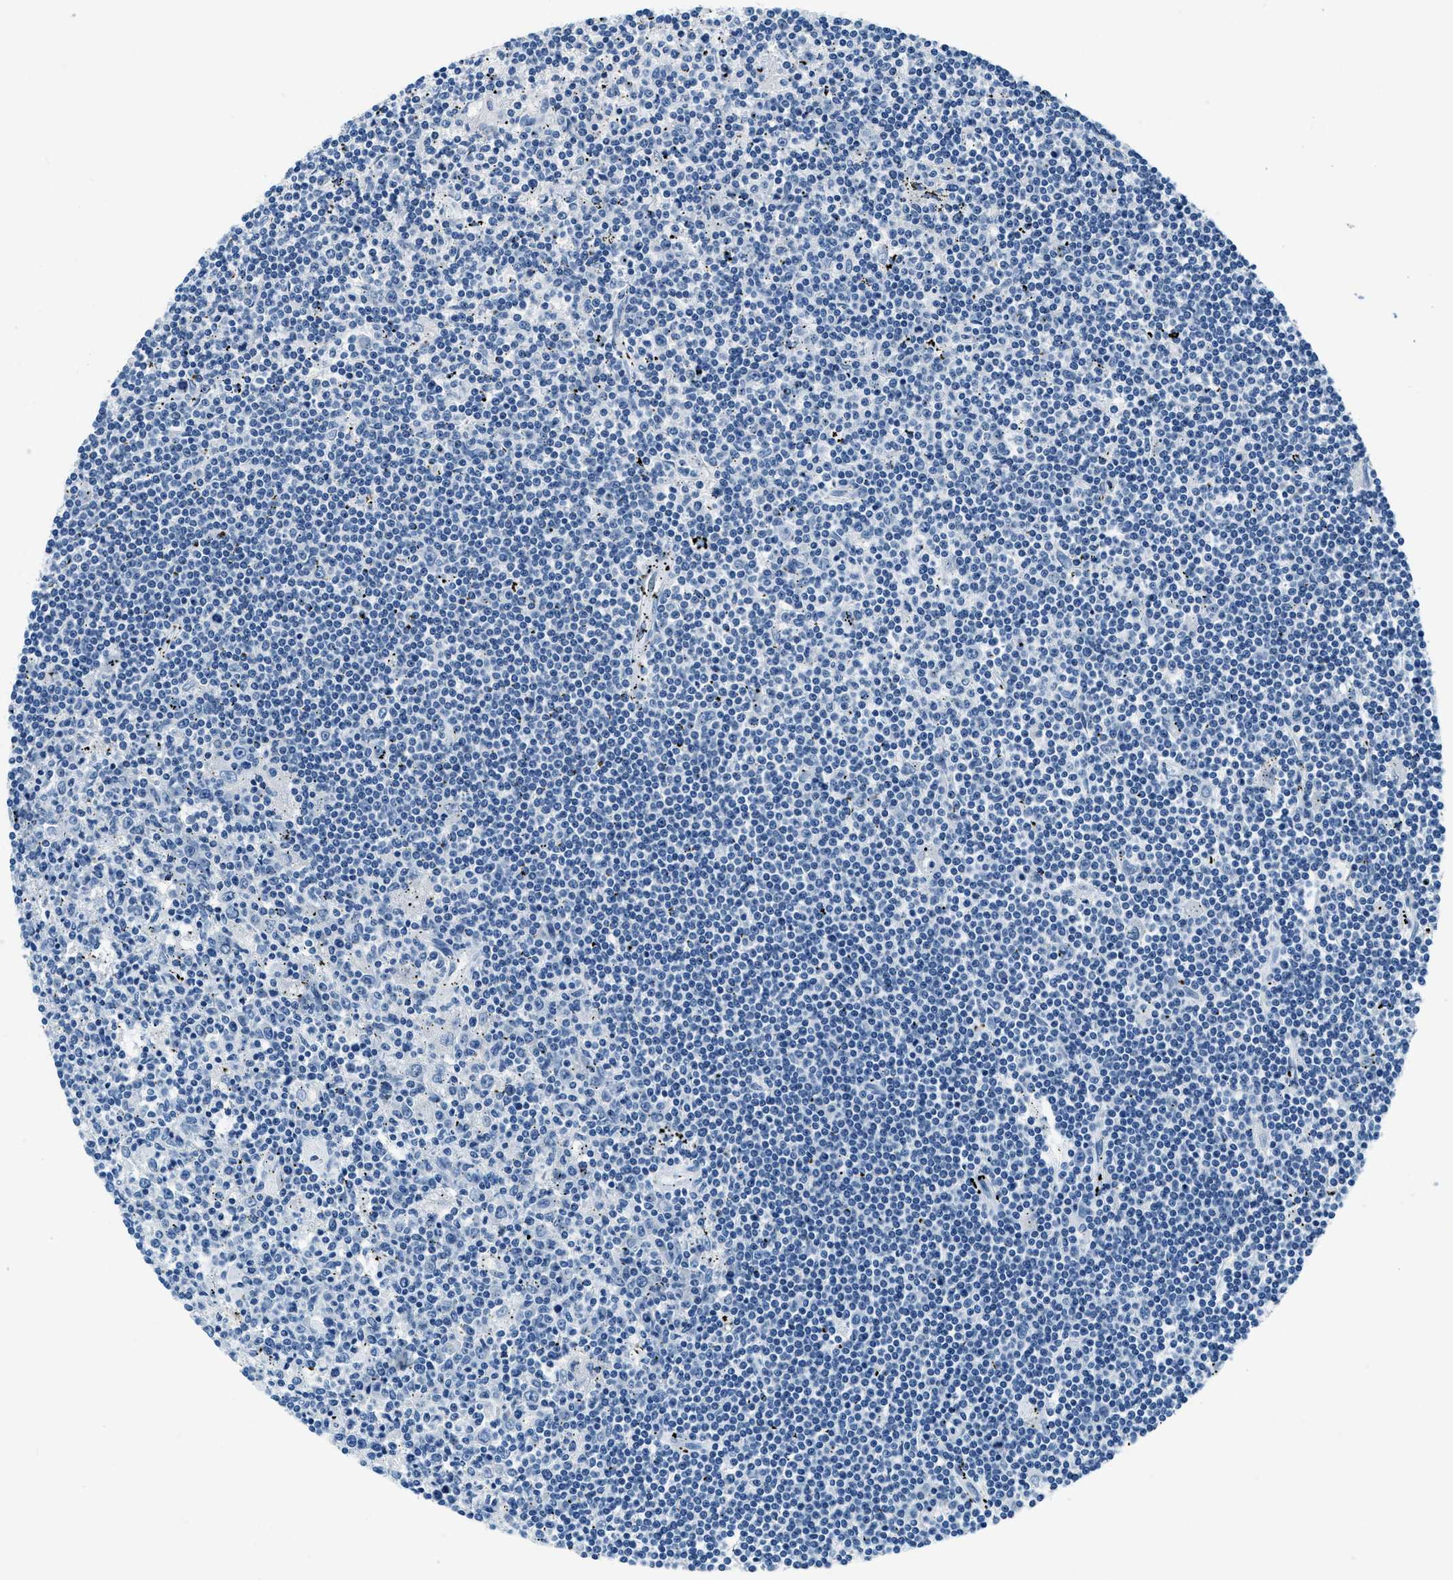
{"staining": {"intensity": "negative", "quantity": "none", "location": "none"}, "tissue": "lymphoma", "cell_type": "Tumor cells", "image_type": "cancer", "snomed": [{"axis": "morphology", "description": "Malignant lymphoma, non-Hodgkin's type, Low grade"}, {"axis": "topography", "description": "Spleen"}], "caption": "High power microscopy micrograph of an immunohistochemistry image of malignant lymphoma, non-Hodgkin's type (low-grade), revealing no significant expression in tumor cells.", "gene": "UBAC2", "patient": {"sex": "male", "age": 76}}